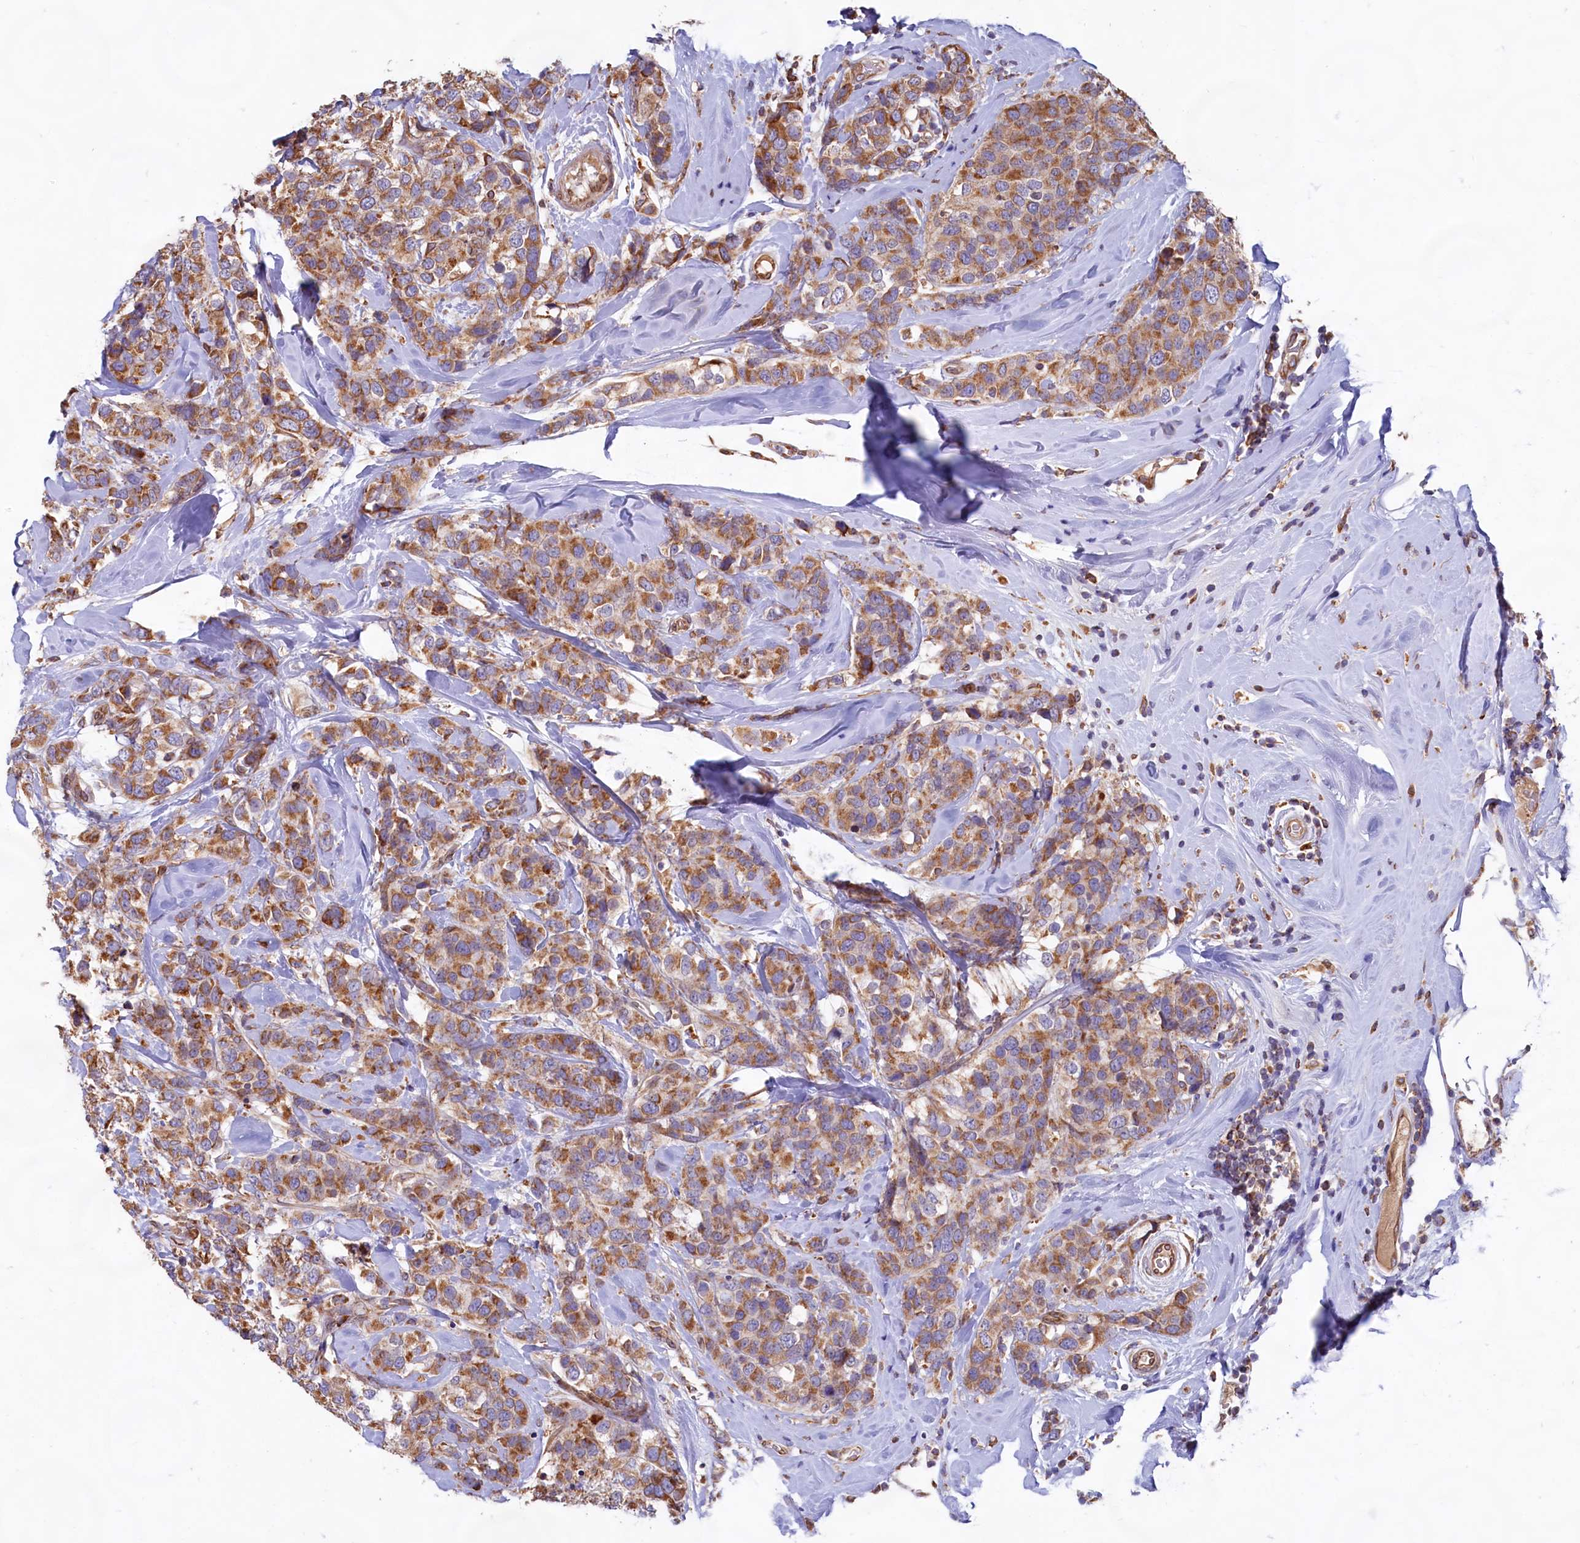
{"staining": {"intensity": "moderate", "quantity": ">75%", "location": "cytoplasmic/membranous"}, "tissue": "breast cancer", "cell_type": "Tumor cells", "image_type": "cancer", "snomed": [{"axis": "morphology", "description": "Lobular carcinoma"}, {"axis": "topography", "description": "Breast"}], "caption": "Immunohistochemistry of breast lobular carcinoma displays medium levels of moderate cytoplasmic/membranous positivity in about >75% of tumor cells.", "gene": "TBC1D19", "patient": {"sex": "female", "age": 59}}